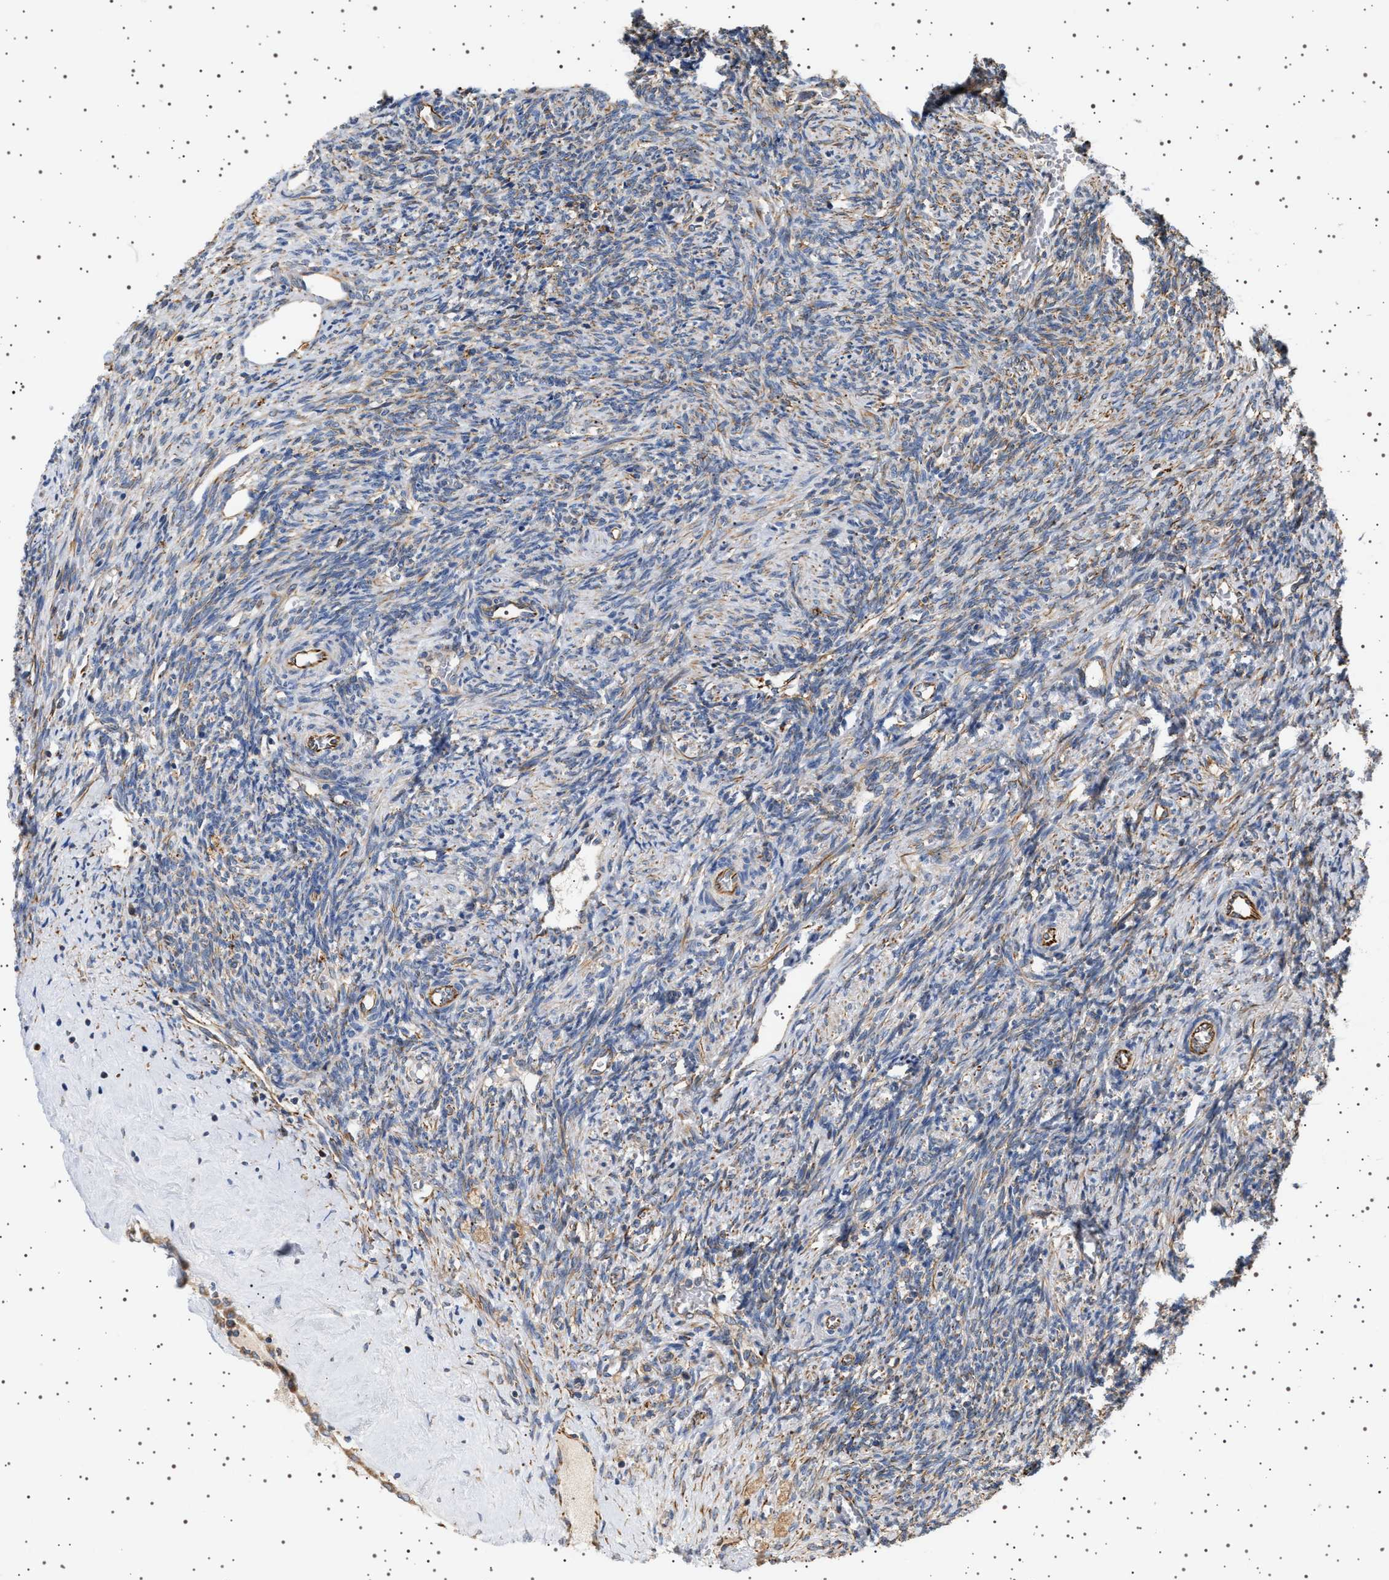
{"staining": {"intensity": "weak", "quantity": ">75%", "location": "cytoplasmic/membranous"}, "tissue": "ovary", "cell_type": "Follicle cells", "image_type": "normal", "snomed": [{"axis": "morphology", "description": "Normal tissue, NOS"}, {"axis": "topography", "description": "Ovary"}], "caption": "DAB (3,3'-diaminobenzidine) immunohistochemical staining of unremarkable ovary demonstrates weak cytoplasmic/membranous protein staining in about >75% of follicle cells.", "gene": "TRUB2", "patient": {"sex": "female", "age": 41}}